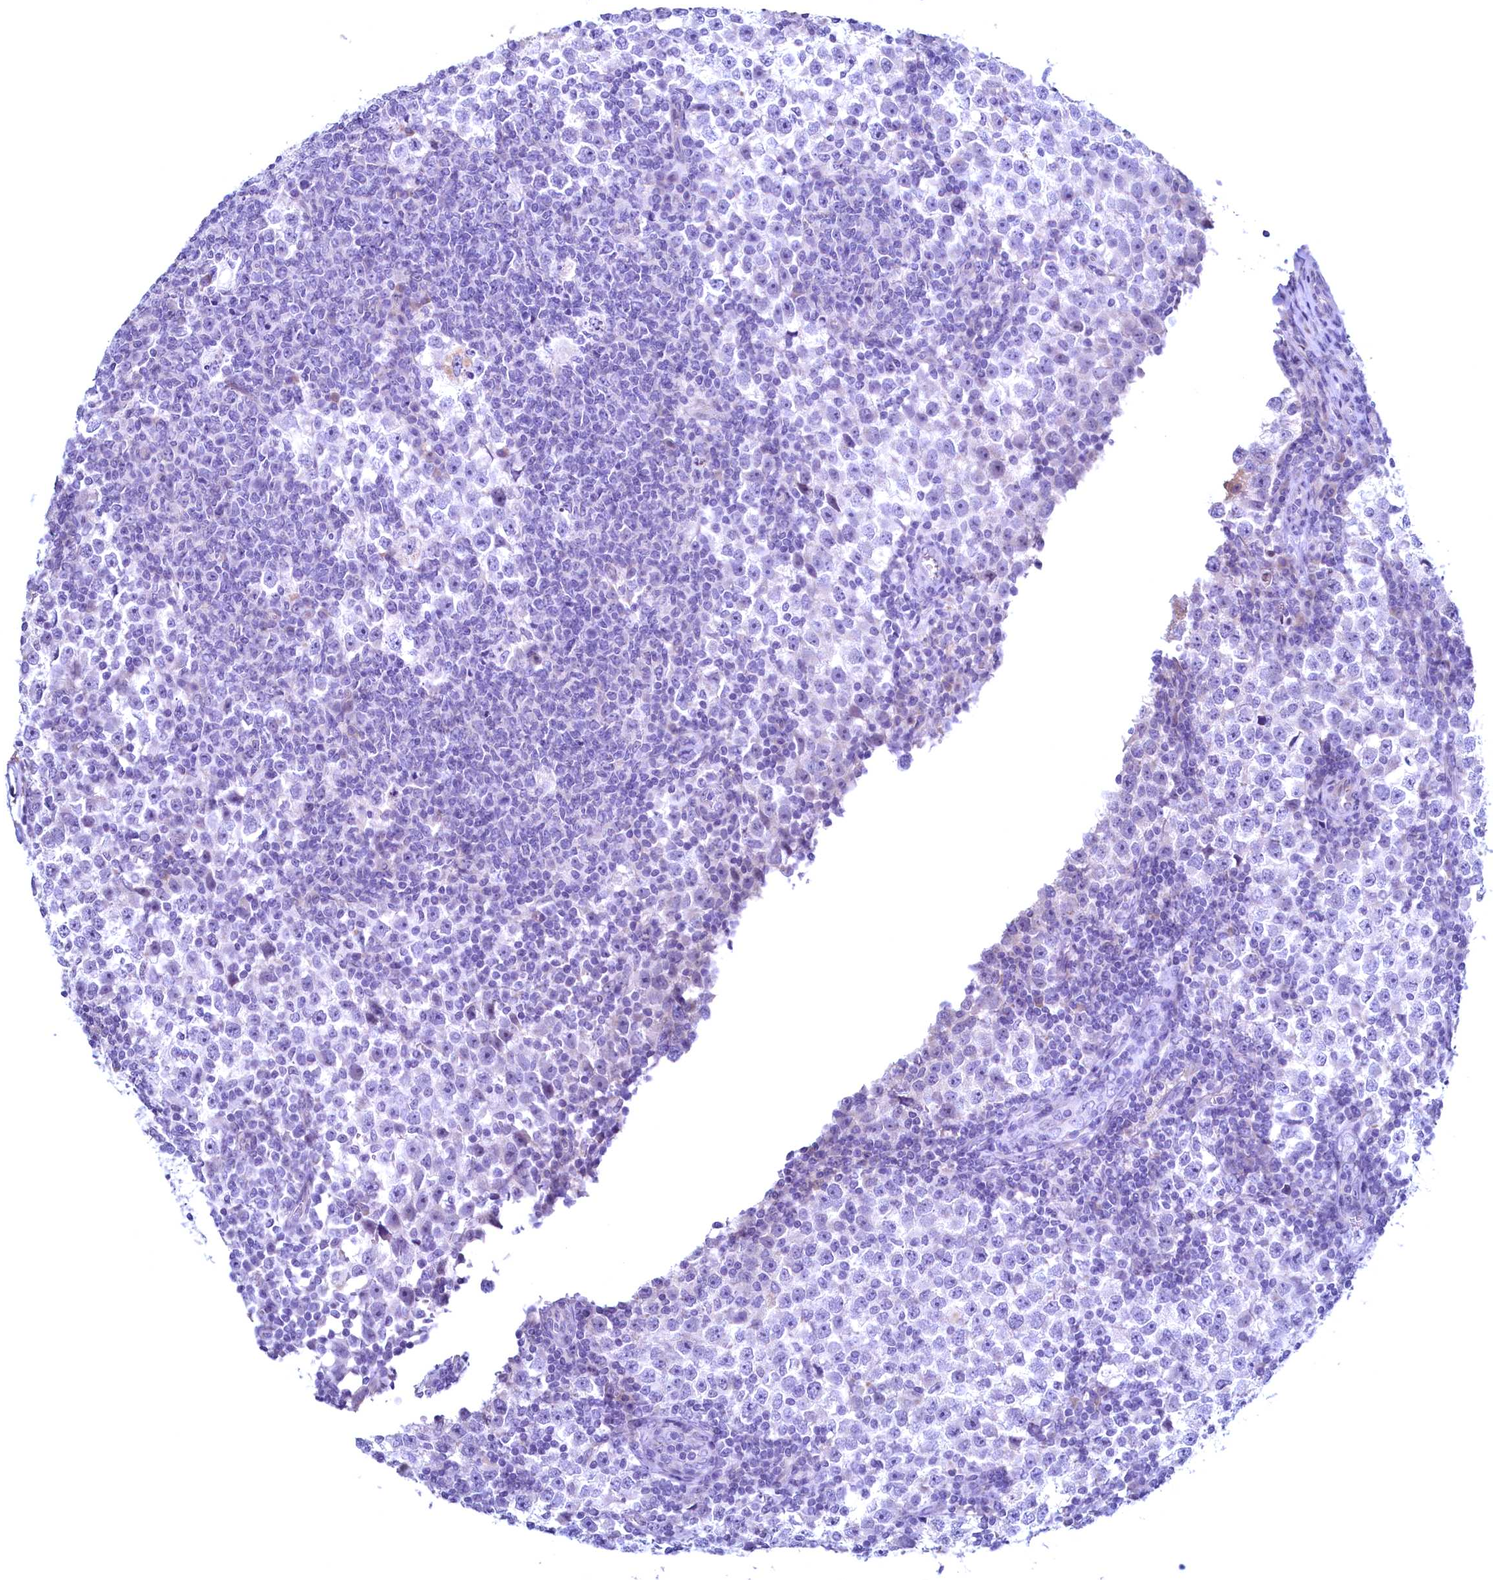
{"staining": {"intensity": "negative", "quantity": "none", "location": "none"}, "tissue": "testis cancer", "cell_type": "Tumor cells", "image_type": "cancer", "snomed": [{"axis": "morphology", "description": "Seminoma, NOS"}, {"axis": "topography", "description": "Testis"}], "caption": "DAB (3,3'-diaminobenzidine) immunohistochemical staining of testis cancer (seminoma) displays no significant positivity in tumor cells.", "gene": "MAP1LC3A", "patient": {"sex": "male", "age": 65}}